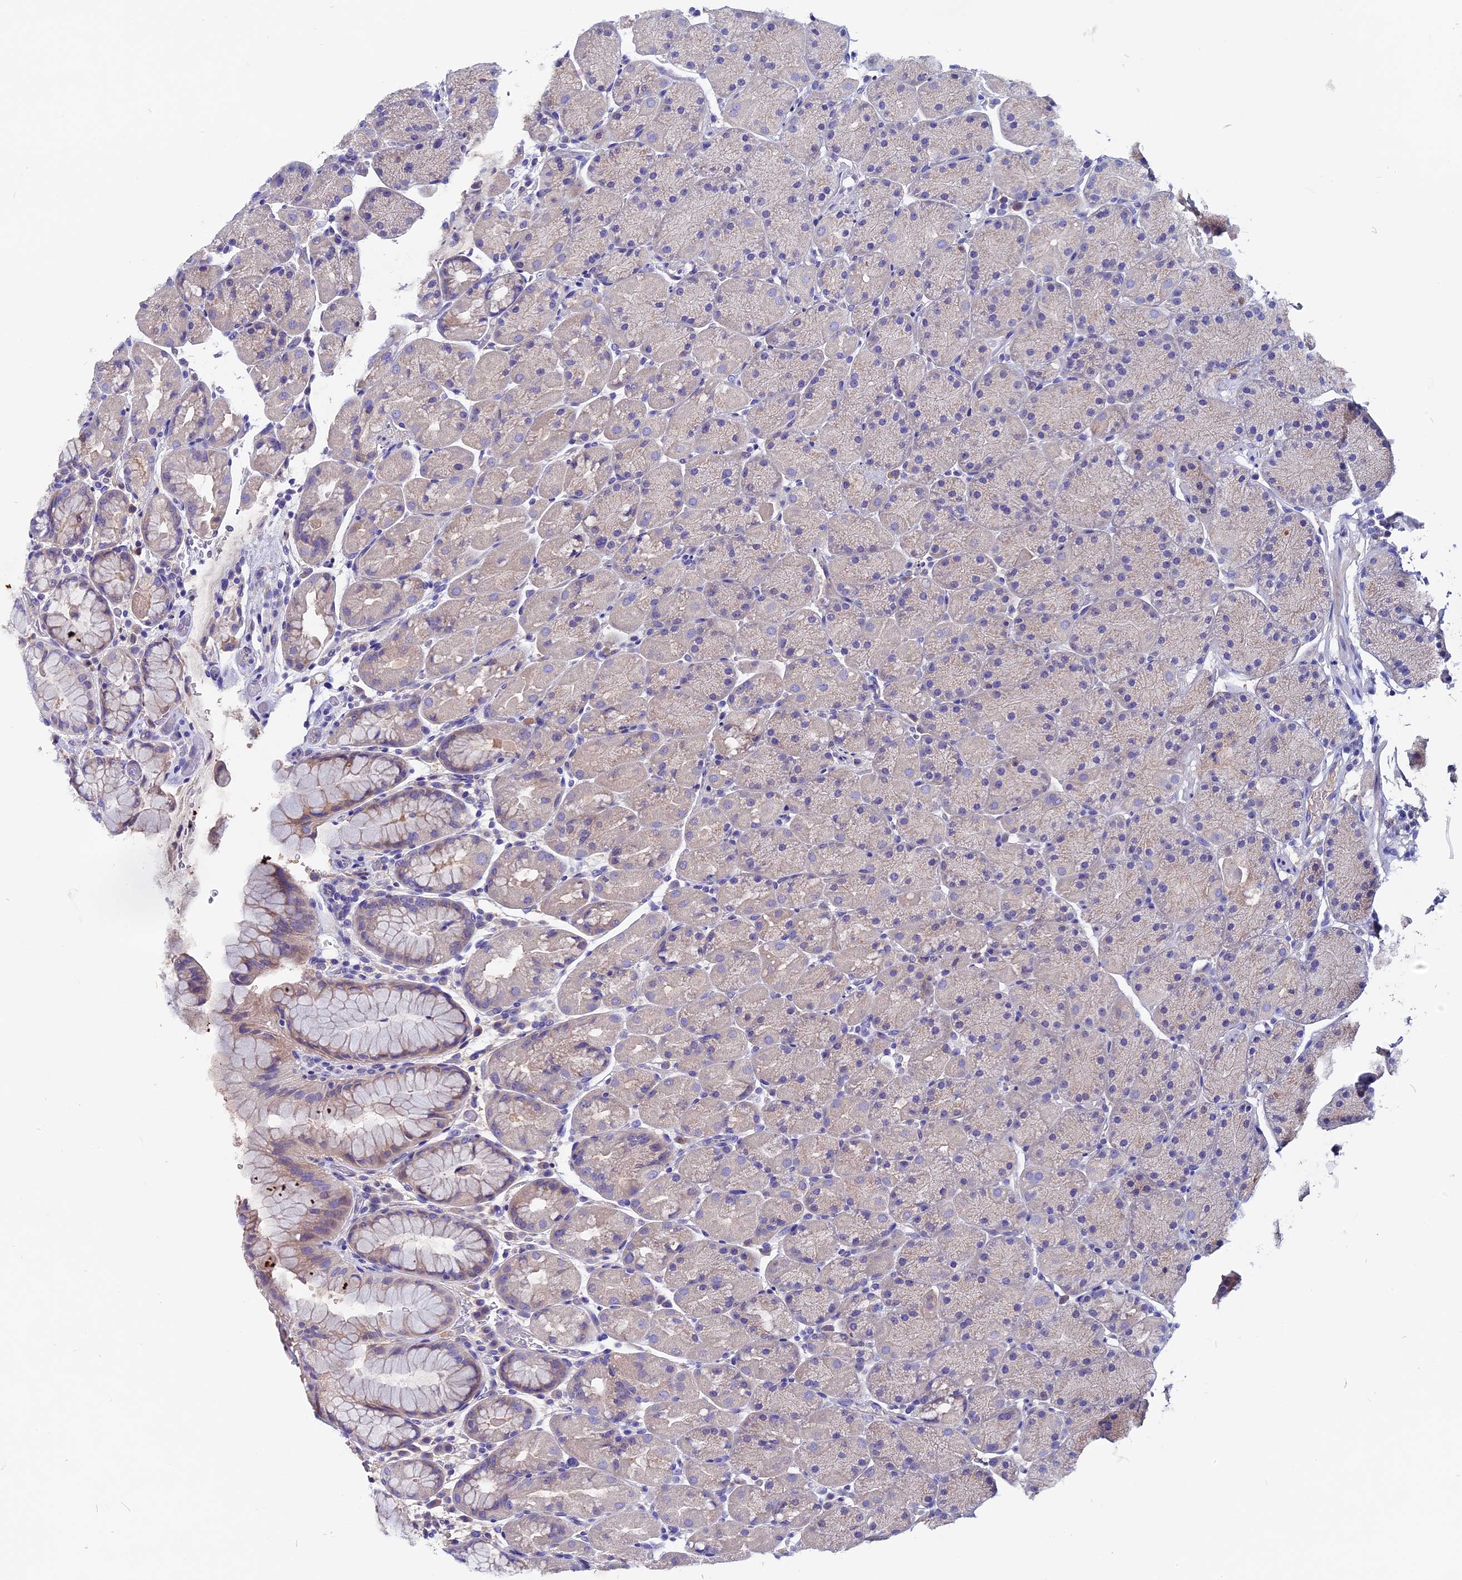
{"staining": {"intensity": "weak", "quantity": "<25%", "location": "cytoplasmic/membranous"}, "tissue": "stomach", "cell_type": "Glandular cells", "image_type": "normal", "snomed": [{"axis": "morphology", "description": "Normal tissue, NOS"}, {"axis": "topography", "description": "Stomach, upper"}, {"axis": "topography", "description": "Stomach, lower"}], "caption": "IHC histopathology image of benign stomach: stomach stained with DAB shows no significant protein expression in glandular cells.", "gene": "CCBE1", "patient": {"sex": "male", "age": 67}}